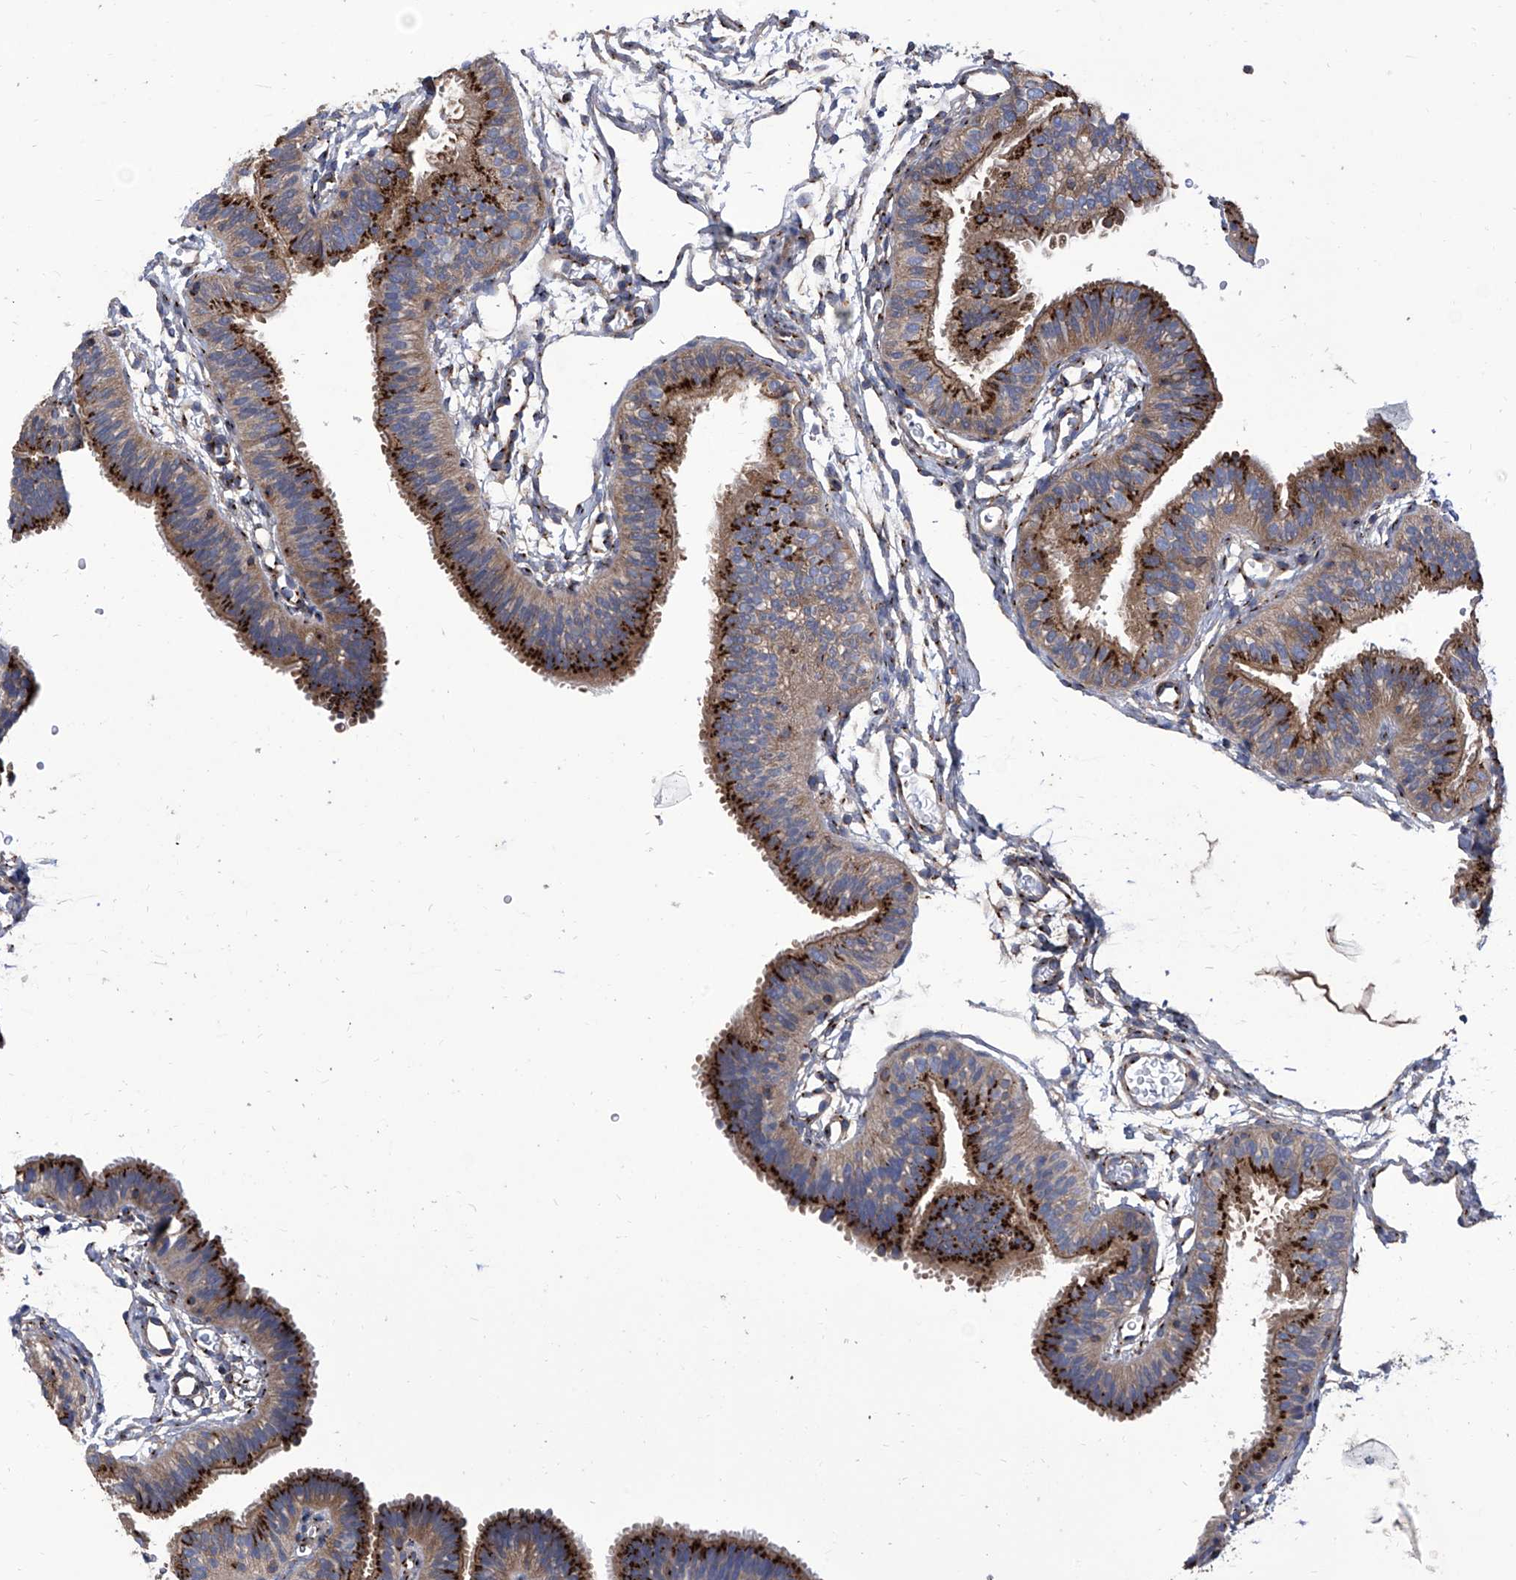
{"staining": {"intensity": "strong", "quantity": ">75%", "location": "cytoplasmic/membranous"}, "tissue": "fallopian tube", "cell_type": "Glandular cells", "image_type": "normal", "snomed": [{"axis": "morphology", "description": "Normal tissue, NOS"}, {"axis": "topography", "description": "Fallopian tube"}], "caption": "The histopathology image demonstrates immunohistochemical staining of normal fallopian tube. There is strong cytoplasmic/membranous expression is identified in approximately >75% of glandular cells.", "gene": "TJAP1", "patient": {"sex": "female", "age": 35}}